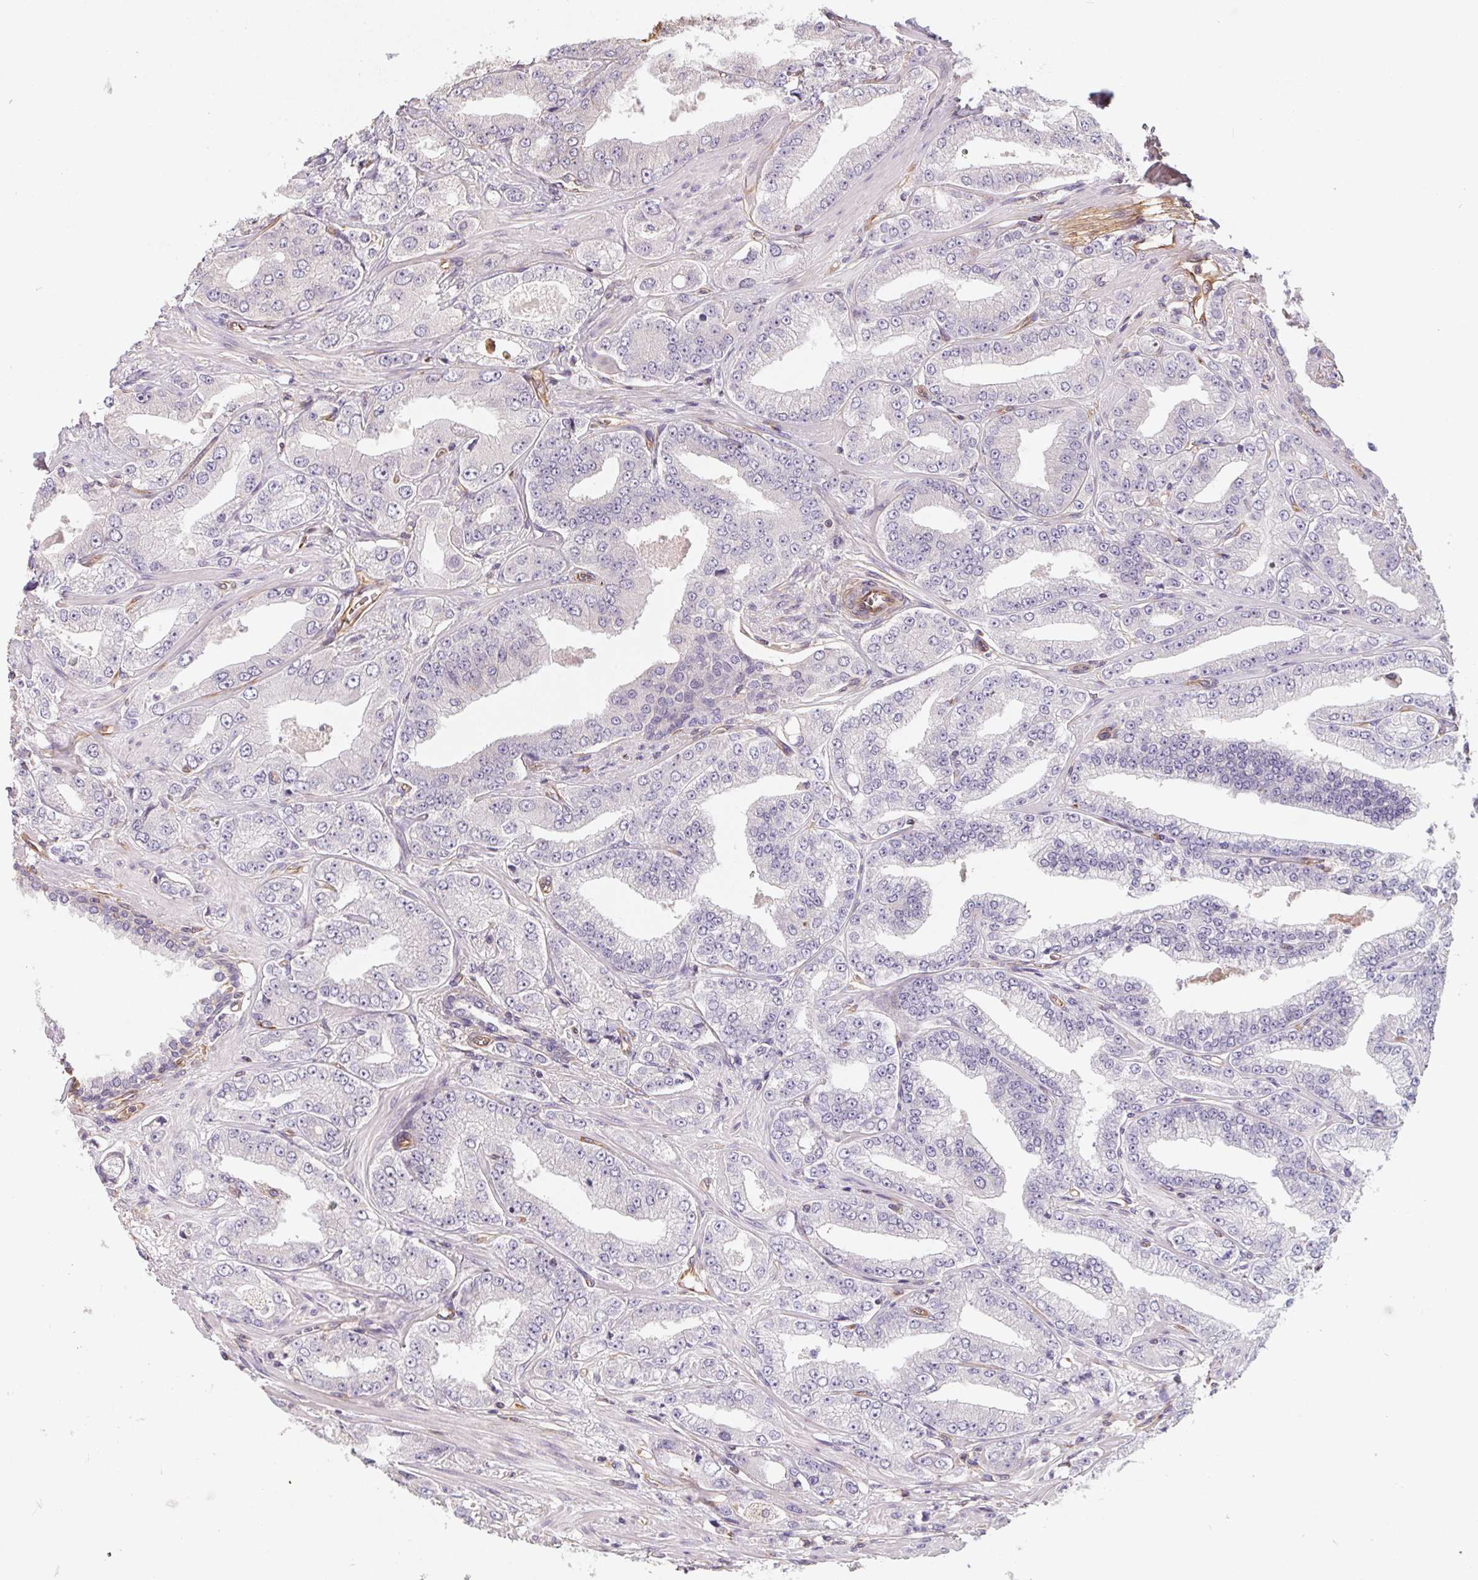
{"staining": {"intensity": "negative", "quantity": "none", "location": "none"}, "tissue": "prostate cancer", "cell_type": "Tumor cells", "image_type": "cancer", "snomed": [{"axis": "morphology", "description": "Adenocarcinoma, Low grade"}, {"axis": "topography", "description": "Prostate"}], "caption": "Tumor cells are negative for protein expression in human prostate cancer (adenocarcinoma (low-grade)).", "gene": "TBKBP1", "patient": {"sex": "male", "age": 60}}